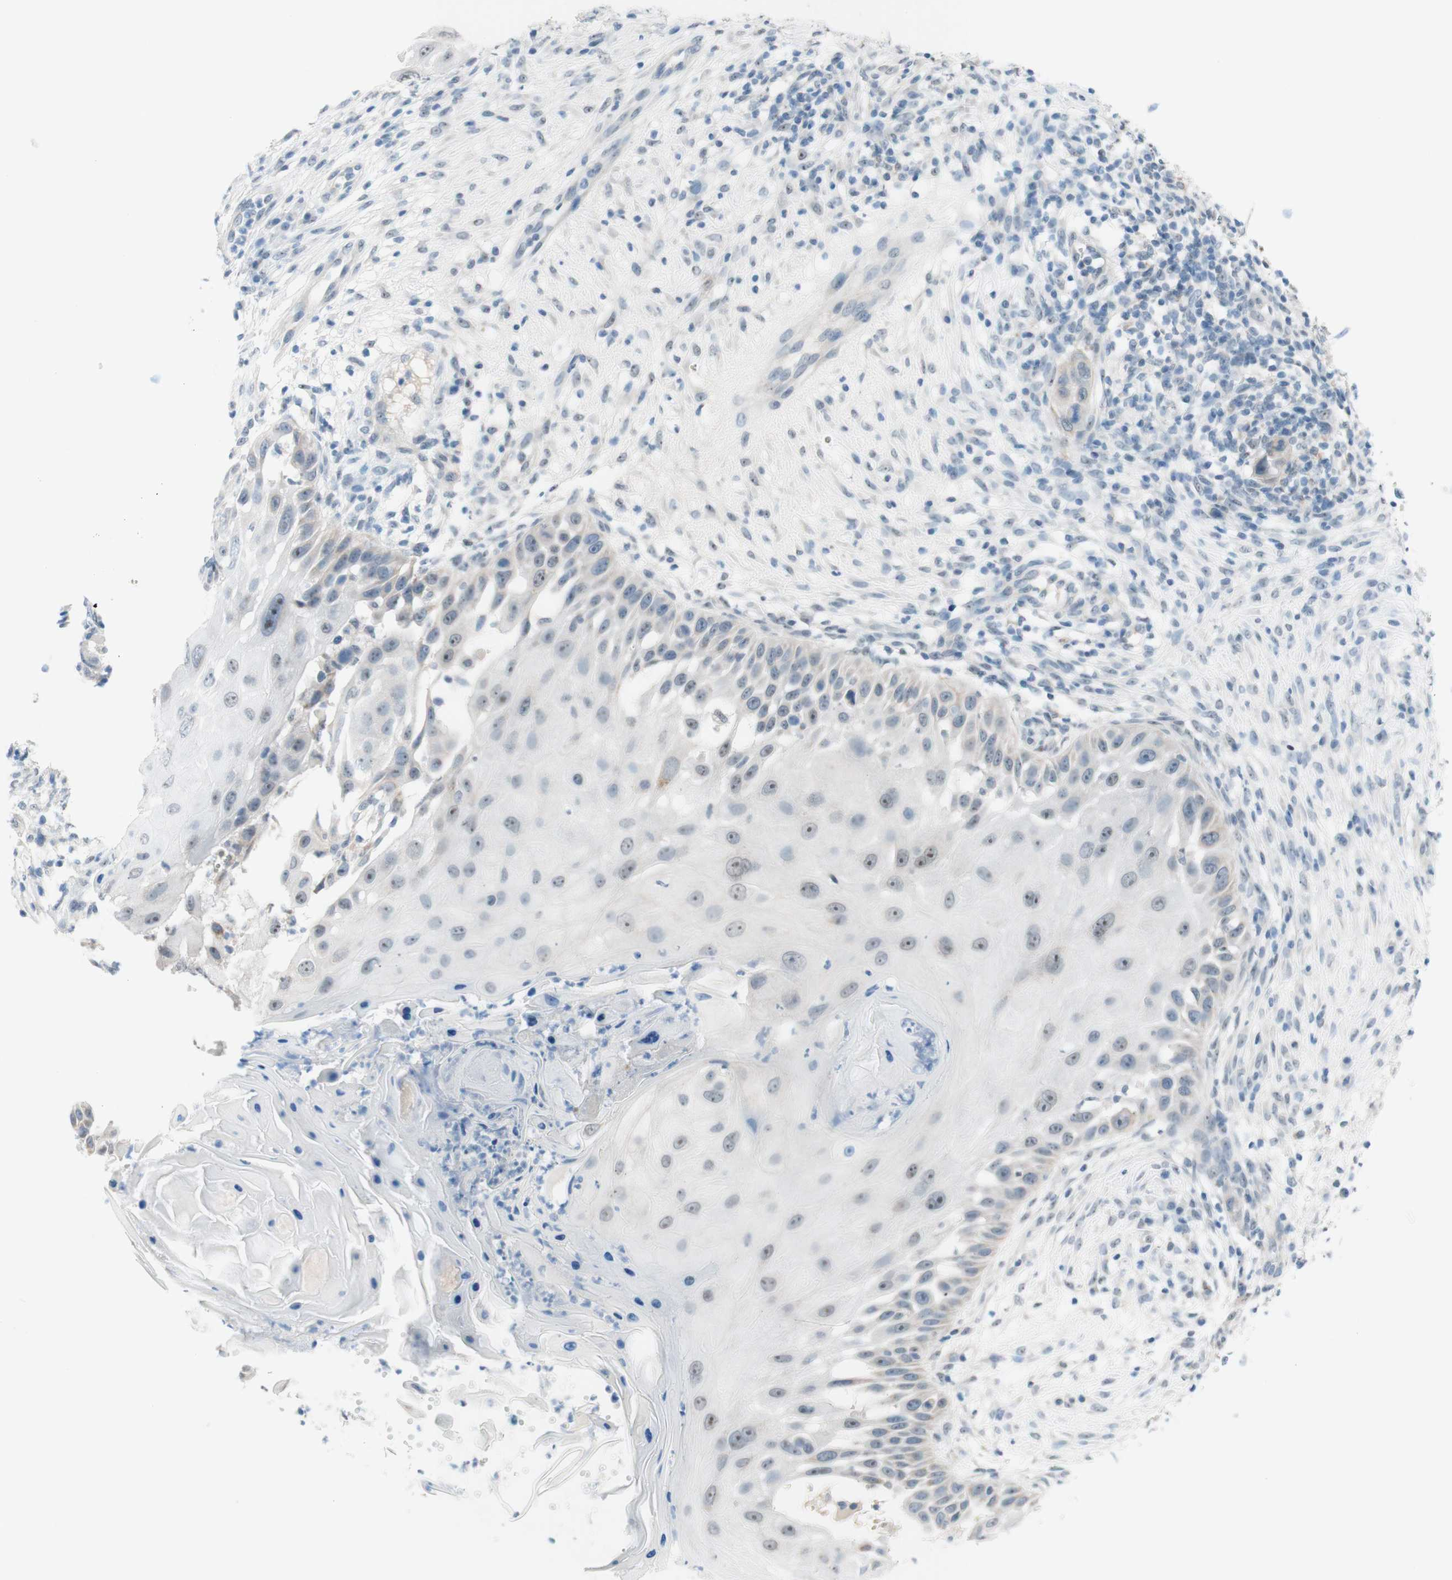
{"staining": {"intensity": "weak", "quantity": "25%-75%", "location": "nuclear"}, "tissue": "skin cancer", "cell_type": "Tumor cells", "image_type": "cancer", "snomed": [{"axis": "morphology", "description": "Squamous cell carcinoma, NOS"}, {"axis": "topography", "description": "Skin"}], "caption": "Skin cancer stained with DAB (3,3'-diaminobenzidine) immunohistochemistry (IHC) reveals low levels of weak nuclear staining in about 25%-75% of tumor cells.", "gene": "JPH1", "patient": {"sex": "female", "age": 44}}